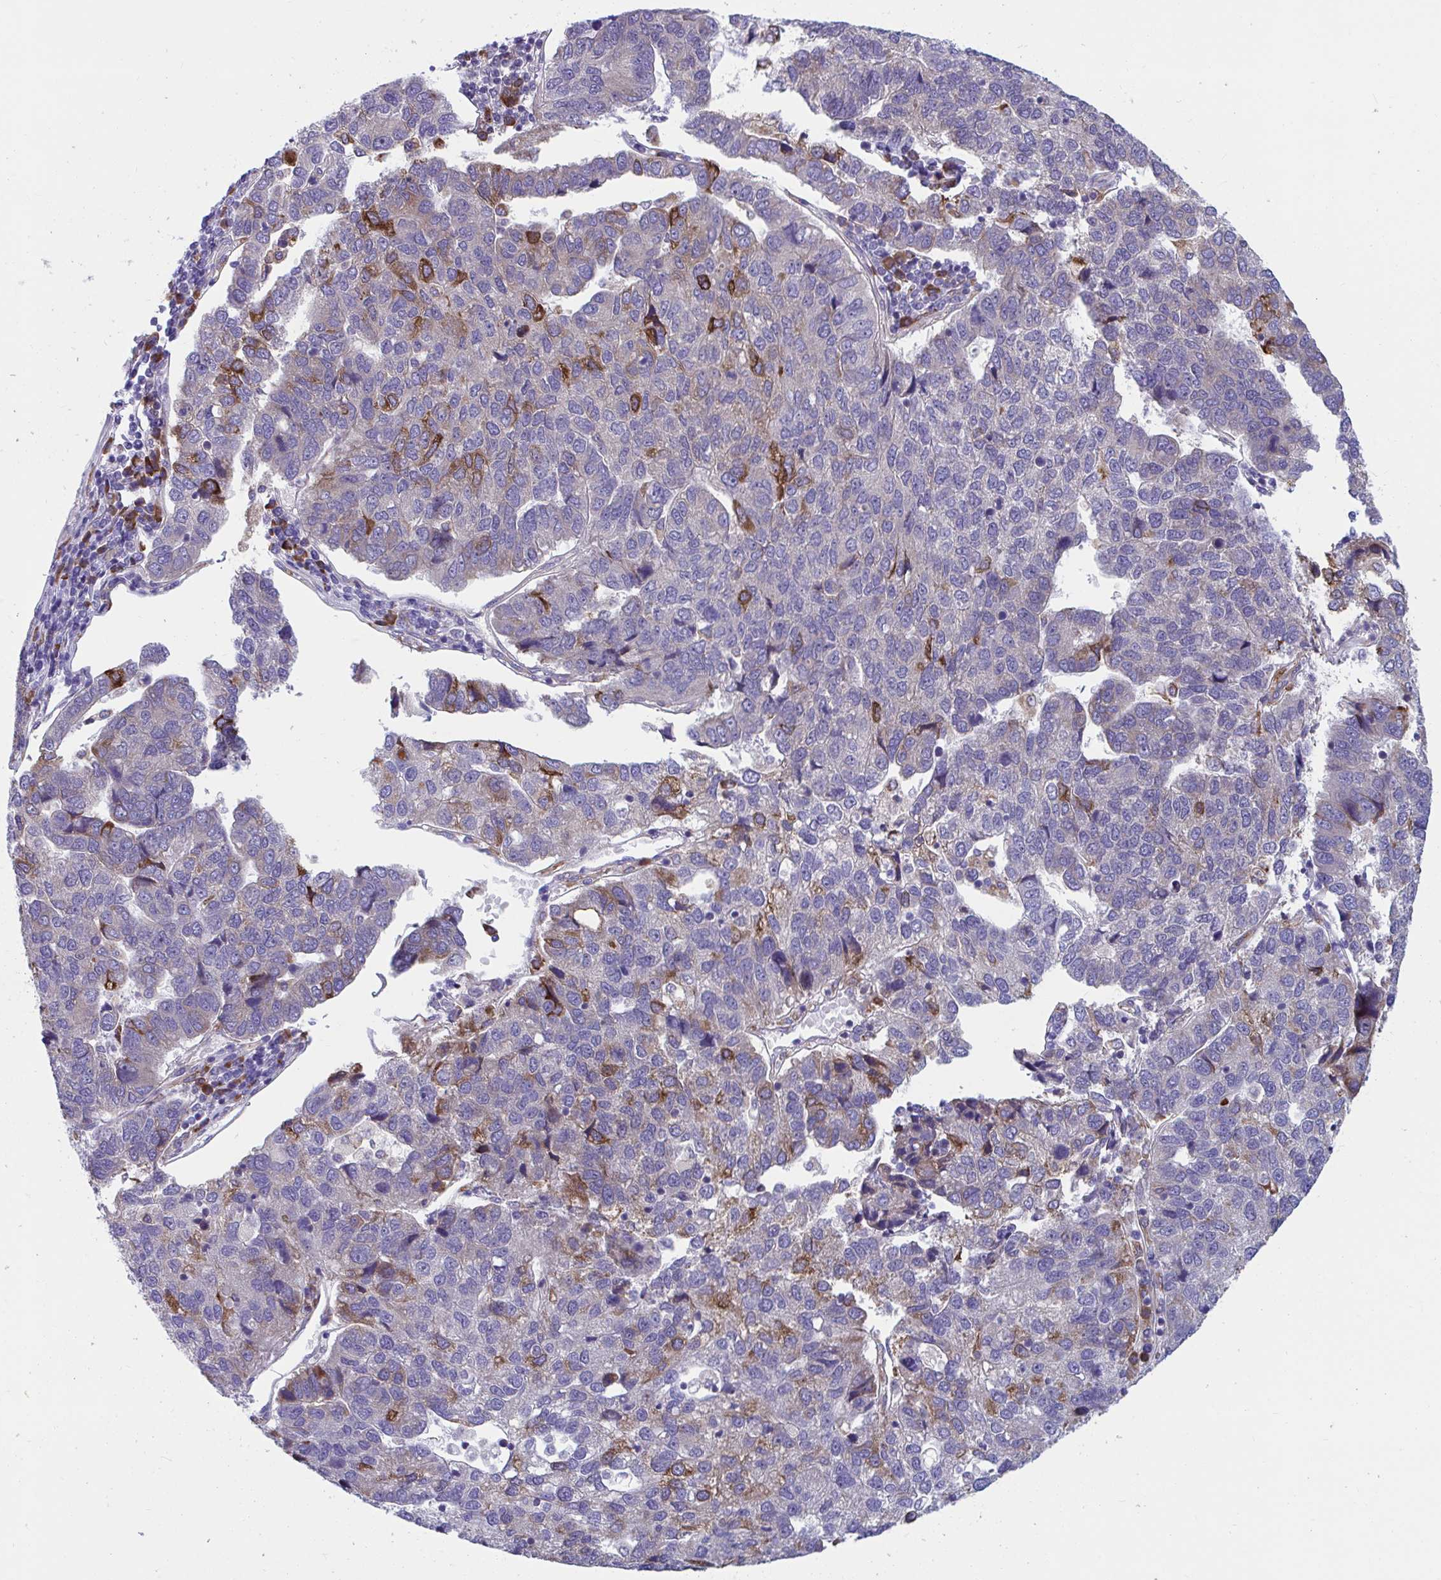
{"staining": {"intensity": "strong", "quantity": "<25%", "location": "cytoplasmic/membranous"}, "tissue": "pancreatic cancer", "cell_type": "Tumor cells", "image_type": "cancer", "snomed": [{"axis": "morphology", "description": "Adenocarcinoma, NOS"}, {"axis": "topography", "description": "Pancreas"}], "caption": "Immunohistochemistry (IHC) of pancreatic cancer reveals medium levels of strong cytoplasmic/membranous positivity in approximately <25% of tumor cells.", "gene": "WBP1", "patient": {"sex": "female", "age": 61}}